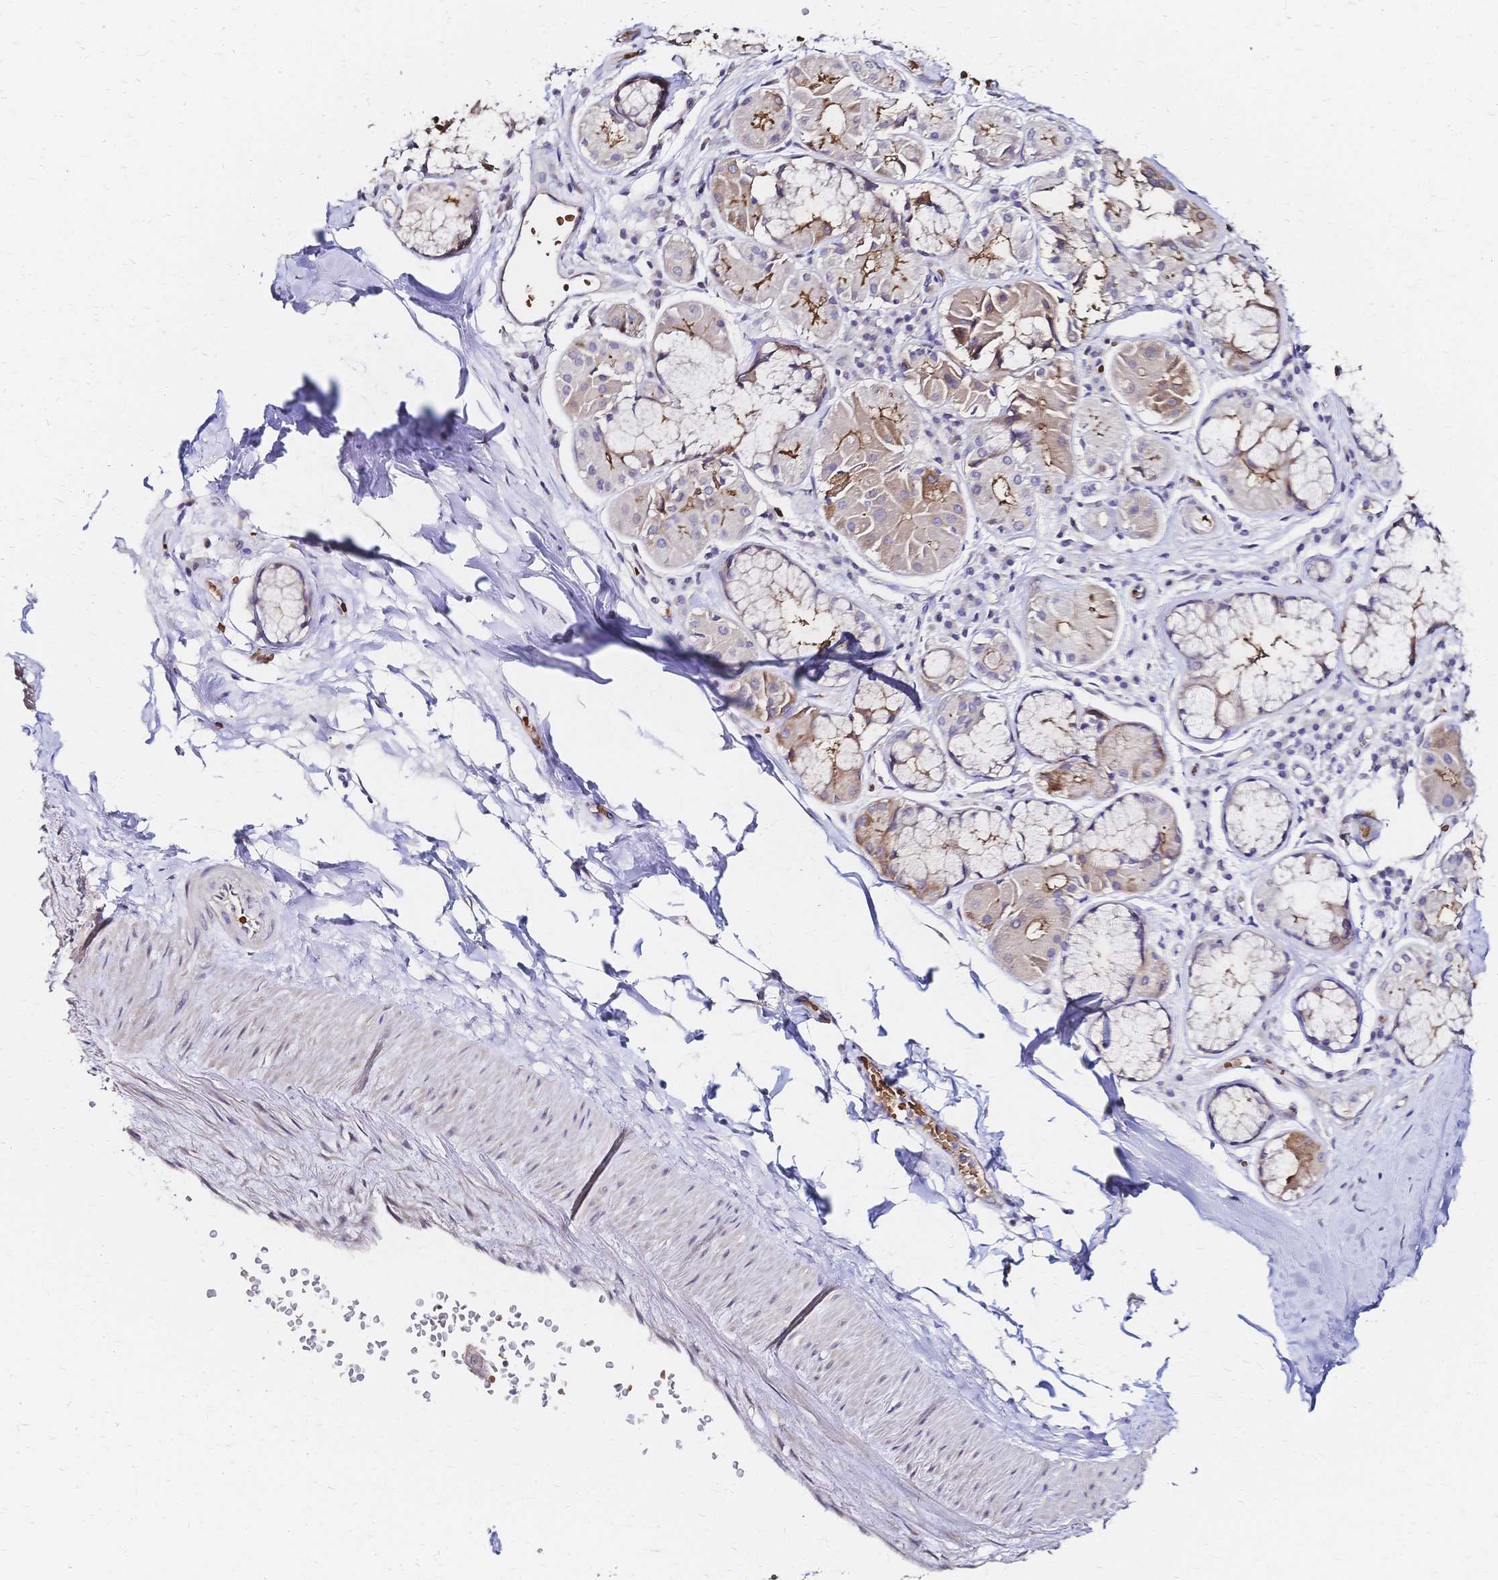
{"staining": {"intensity": "negative", "quantity": "none", "location": "none"}, "tissue": "adipose tissue", "cell_type": "Adipocytes", "image_type": "normal", "snomed": [{"axis": "morphology", "description": "Normal tissue, NOS"}, {"axis": "topography", "description": "Cartilage tissue"}, {"axis": "topography", "description": "Bronchus"}], "caption": "Immunohistochemistry of benign adipose tissue demonstrates no staining in adipocytes.", "gene": "SLC5A1", "patient": {"sex": "male", "age": 64}}